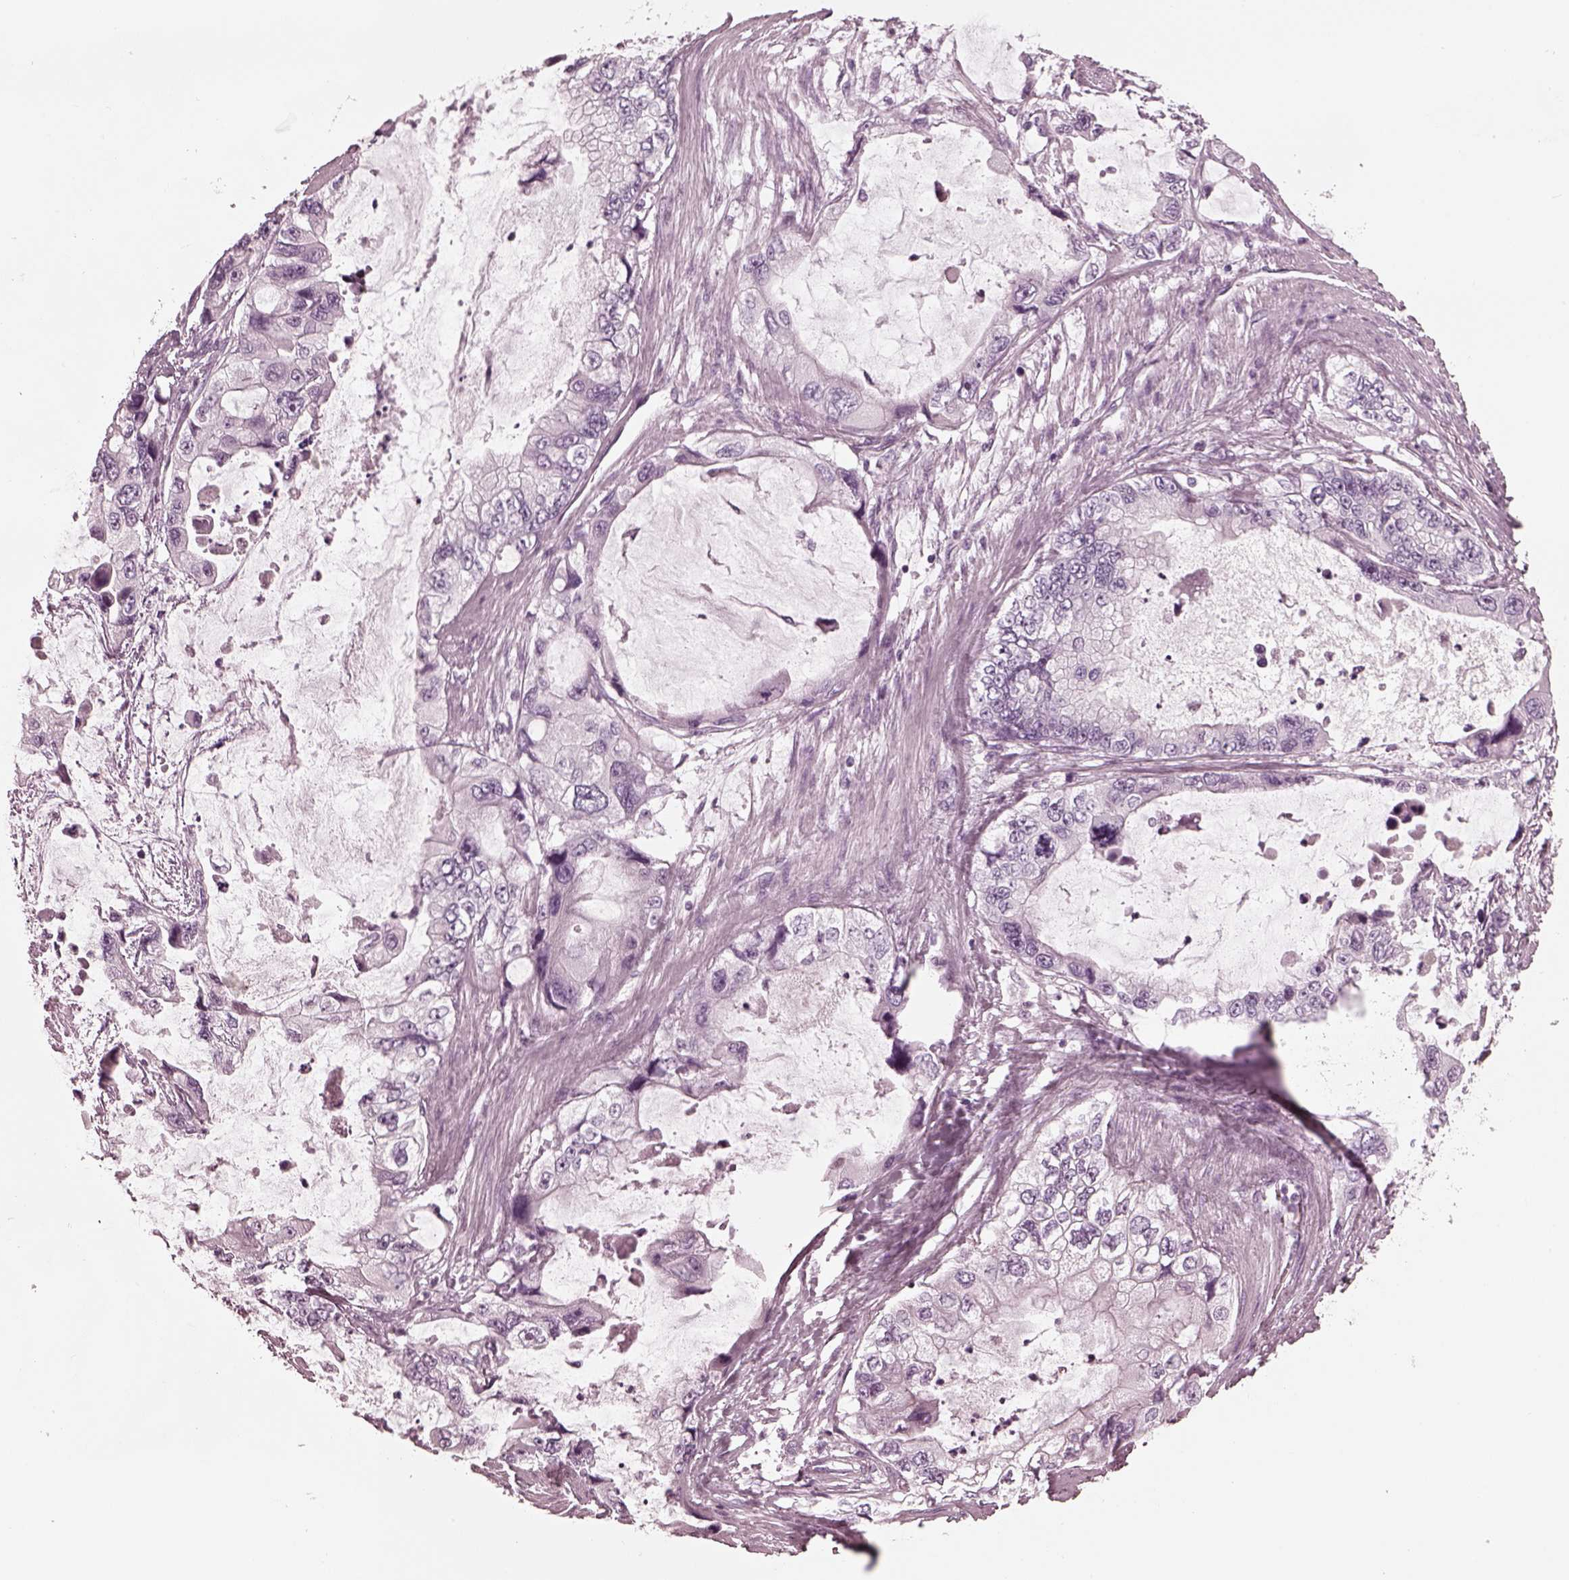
{"staining": {"intensity": "negative", "quantity": "none", "location": "none"}, "tissue": "stomach cancer", "cell_type": "Tumor cells", "image_type": "cancer", "snomed": [{"axis": "morphology", "description": "Adenocarcinoma, NOS"}, {"axis": "topography", "description": "Pancreas"}, {"axis": "topography", "description": "Stomach, upper"}, {"axis": "topography", "description": "Stomach"}], "caption": "Adenocarcinoma (stomach) stained for a protein using immunohistochemistry (IHC) displays no staining tumor cells.", "gene": "GRM6", "patient": {"sex": "male", "age": 77}}